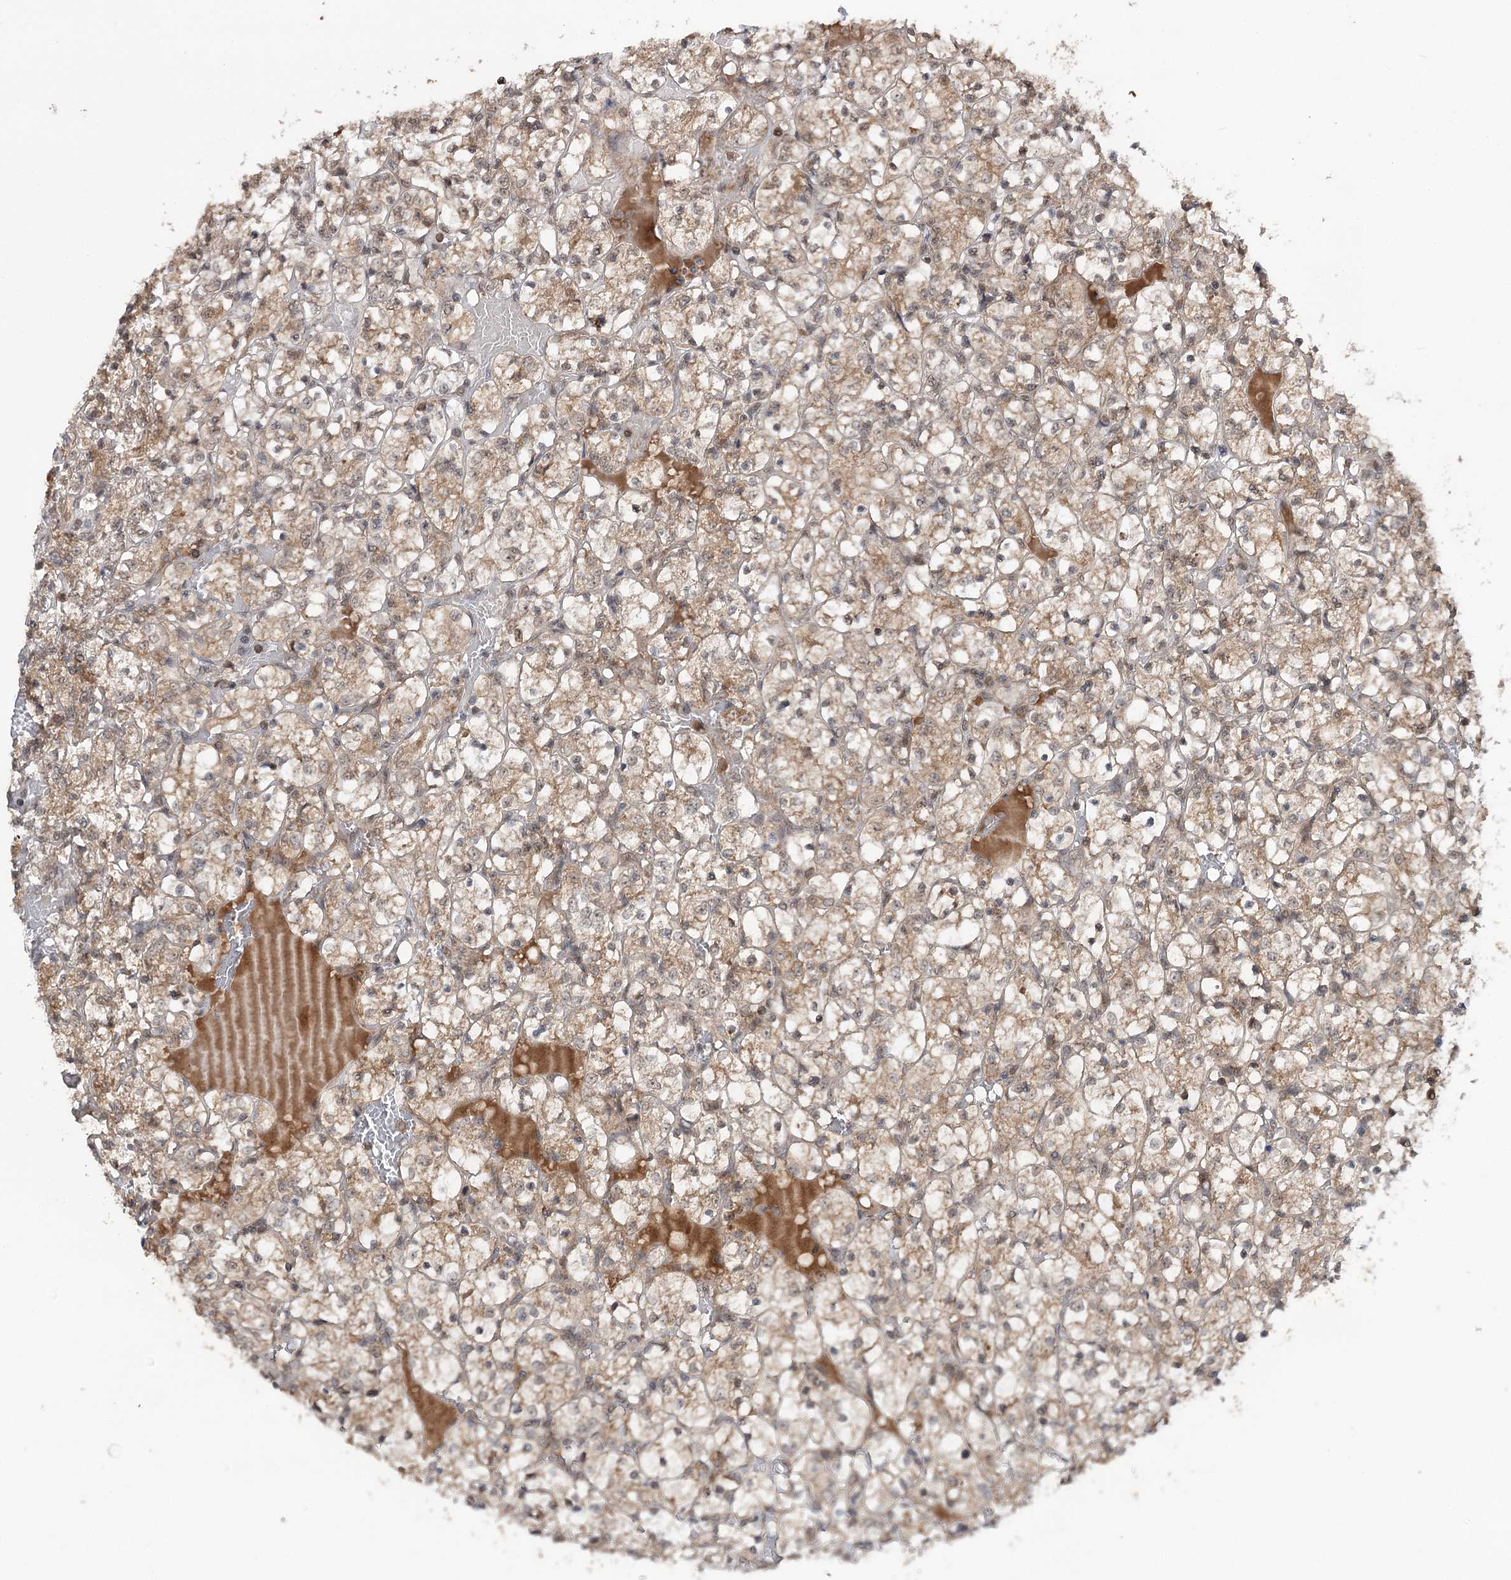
{"staining": {"intensity": "moderate", "quantity": ">75%", "location": "cytoplasmic/membranous"}, "tissue": "renal cancer", "cell_type": "Tumor cells", "image_type": "cancer", "snomed": [{"axis": "morphology", "description": "Adenocarcinoma, NOS"}, {"axis": "topography", "description": "Kidney"}], "caption": "A photomicrograph of human renal cancer stained for a protein displays moderate cytoplasmic/membranous brown staining in tumor cells. The staining was performed using DAB (3,3'-diaminobenzidine), with brown indicating positive protein expression. Nuclei are stained blue with hematoxylin.", "gene": "FAM53B", "patient": {"sex": "female", "age": 69}}